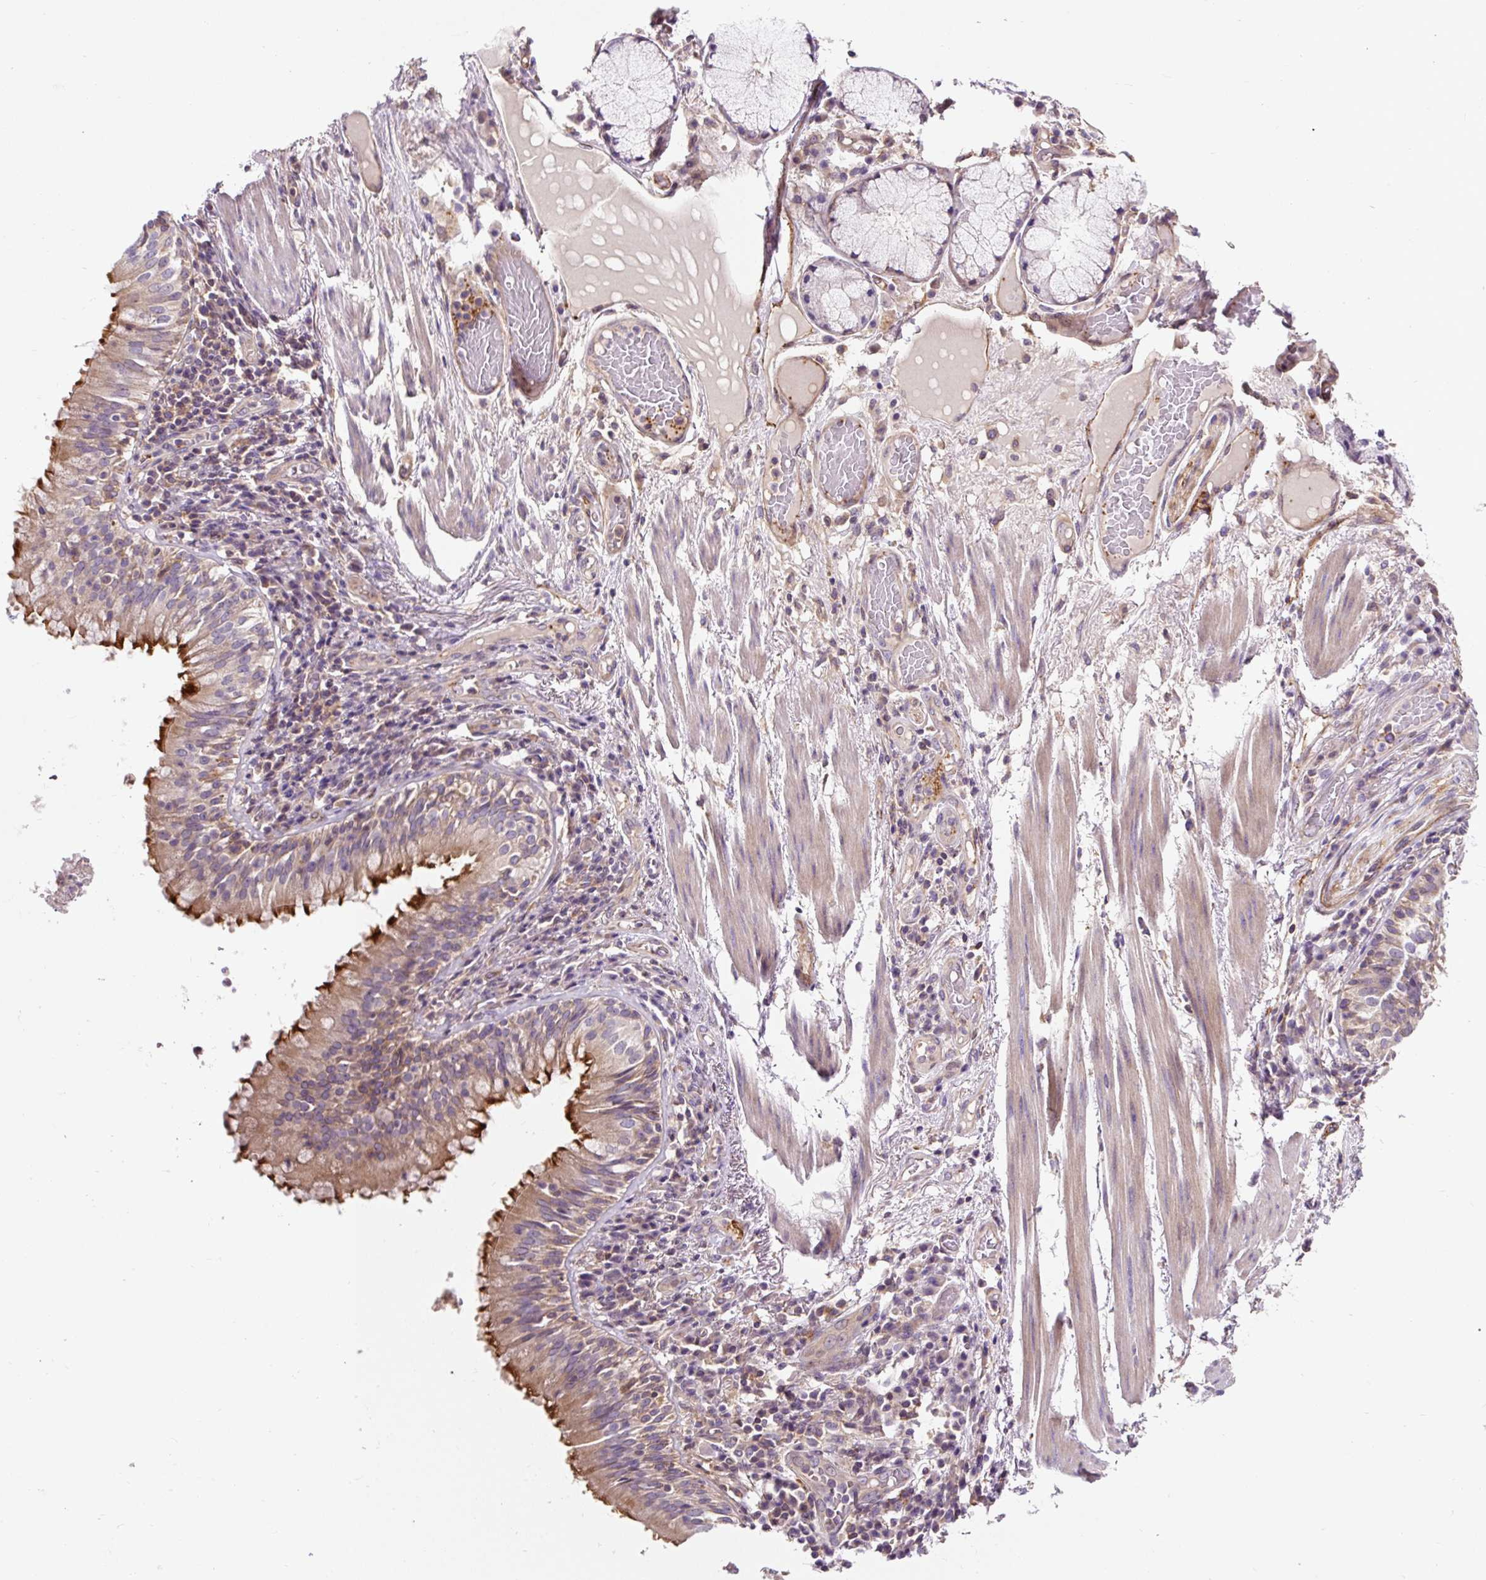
{"staining": {"intensity": "negative", "quantity": "none", "location": "none"}, "tissue": "soft tissue", "cell_type": "Chondrocytes", "image_type": "normal", "snomed": [{"axis": "morphology", "description": "Normal tissue, NOS"}, {"axis": "topography", "description": "Cartilage tissue"}, {"axis": "topography", "description": "Bronchus"}], "caption": "An image of soft tissue stained for a protein reveals no brown staining in chondrocytes.", "gene": "PCDHGB3", "patient": {"sex": "male", "age": 56}}